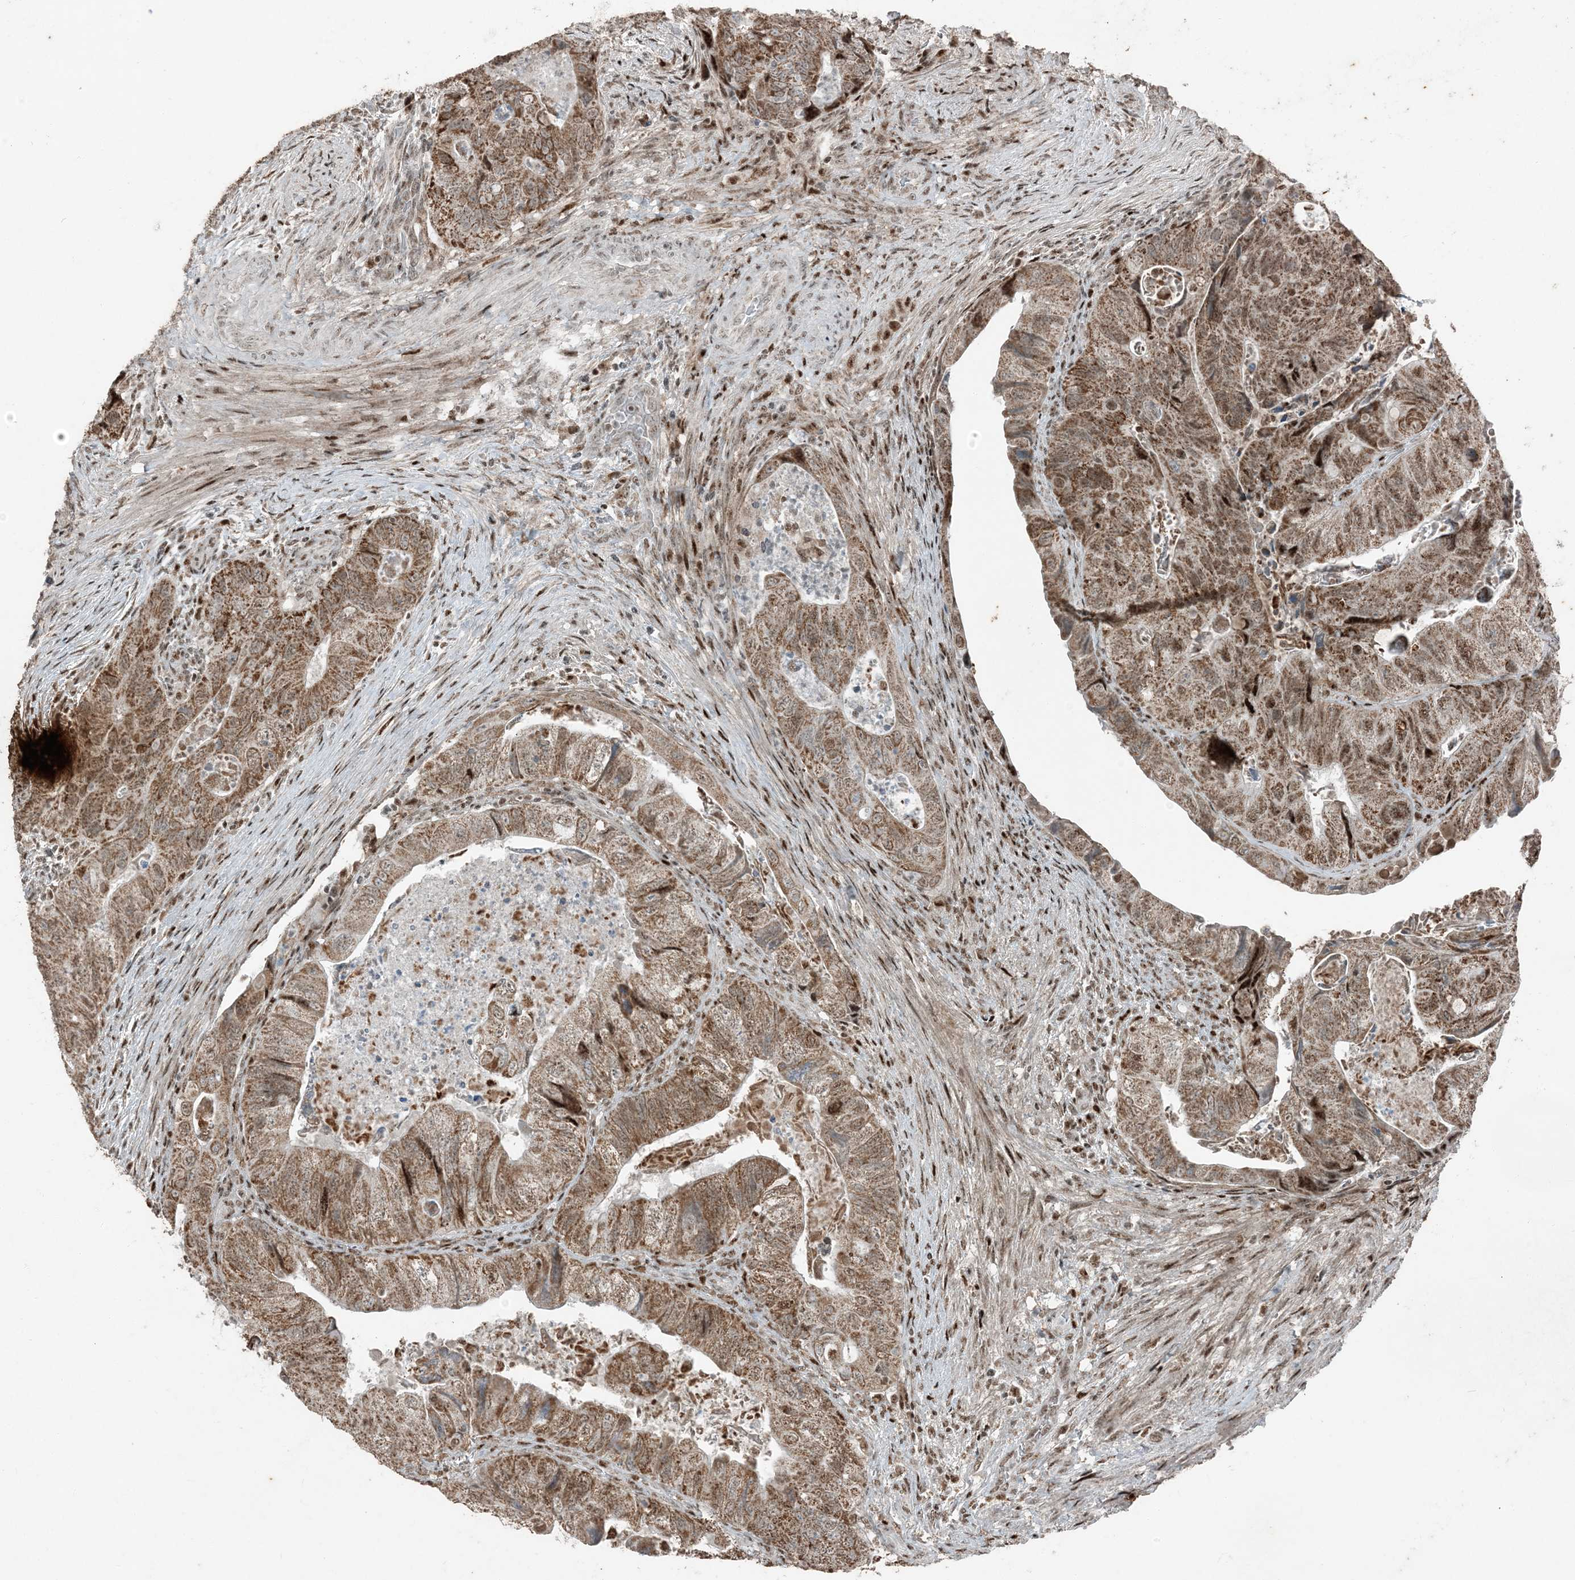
{"staining": {"intensity": "moderate", "quantity": ">75%", "location": "cytoplasmic/membranous,nuclear"}, "tissue": "colorectal cancer", "cell_type": "Tumor cells", "image_type": "cancer", "snomed": [{"axis": "morphology", "description": "Adenocarcinoma, NOS"}, {"axis": "topography", "description": "Rectum"}], "caption": "Immunohistochemical staining of human colorectal cancer displays medium levels of moderate cytoplasmic/membranous and nuclear protein staining in about >75% of tumor cells. The protein is stained brown, and the nuclei are stained in blue (DAB IHC with brightfield microscopy, high magnification).", "gene": "TADA2B", "patient": {"sex": "male", "age": 63}}